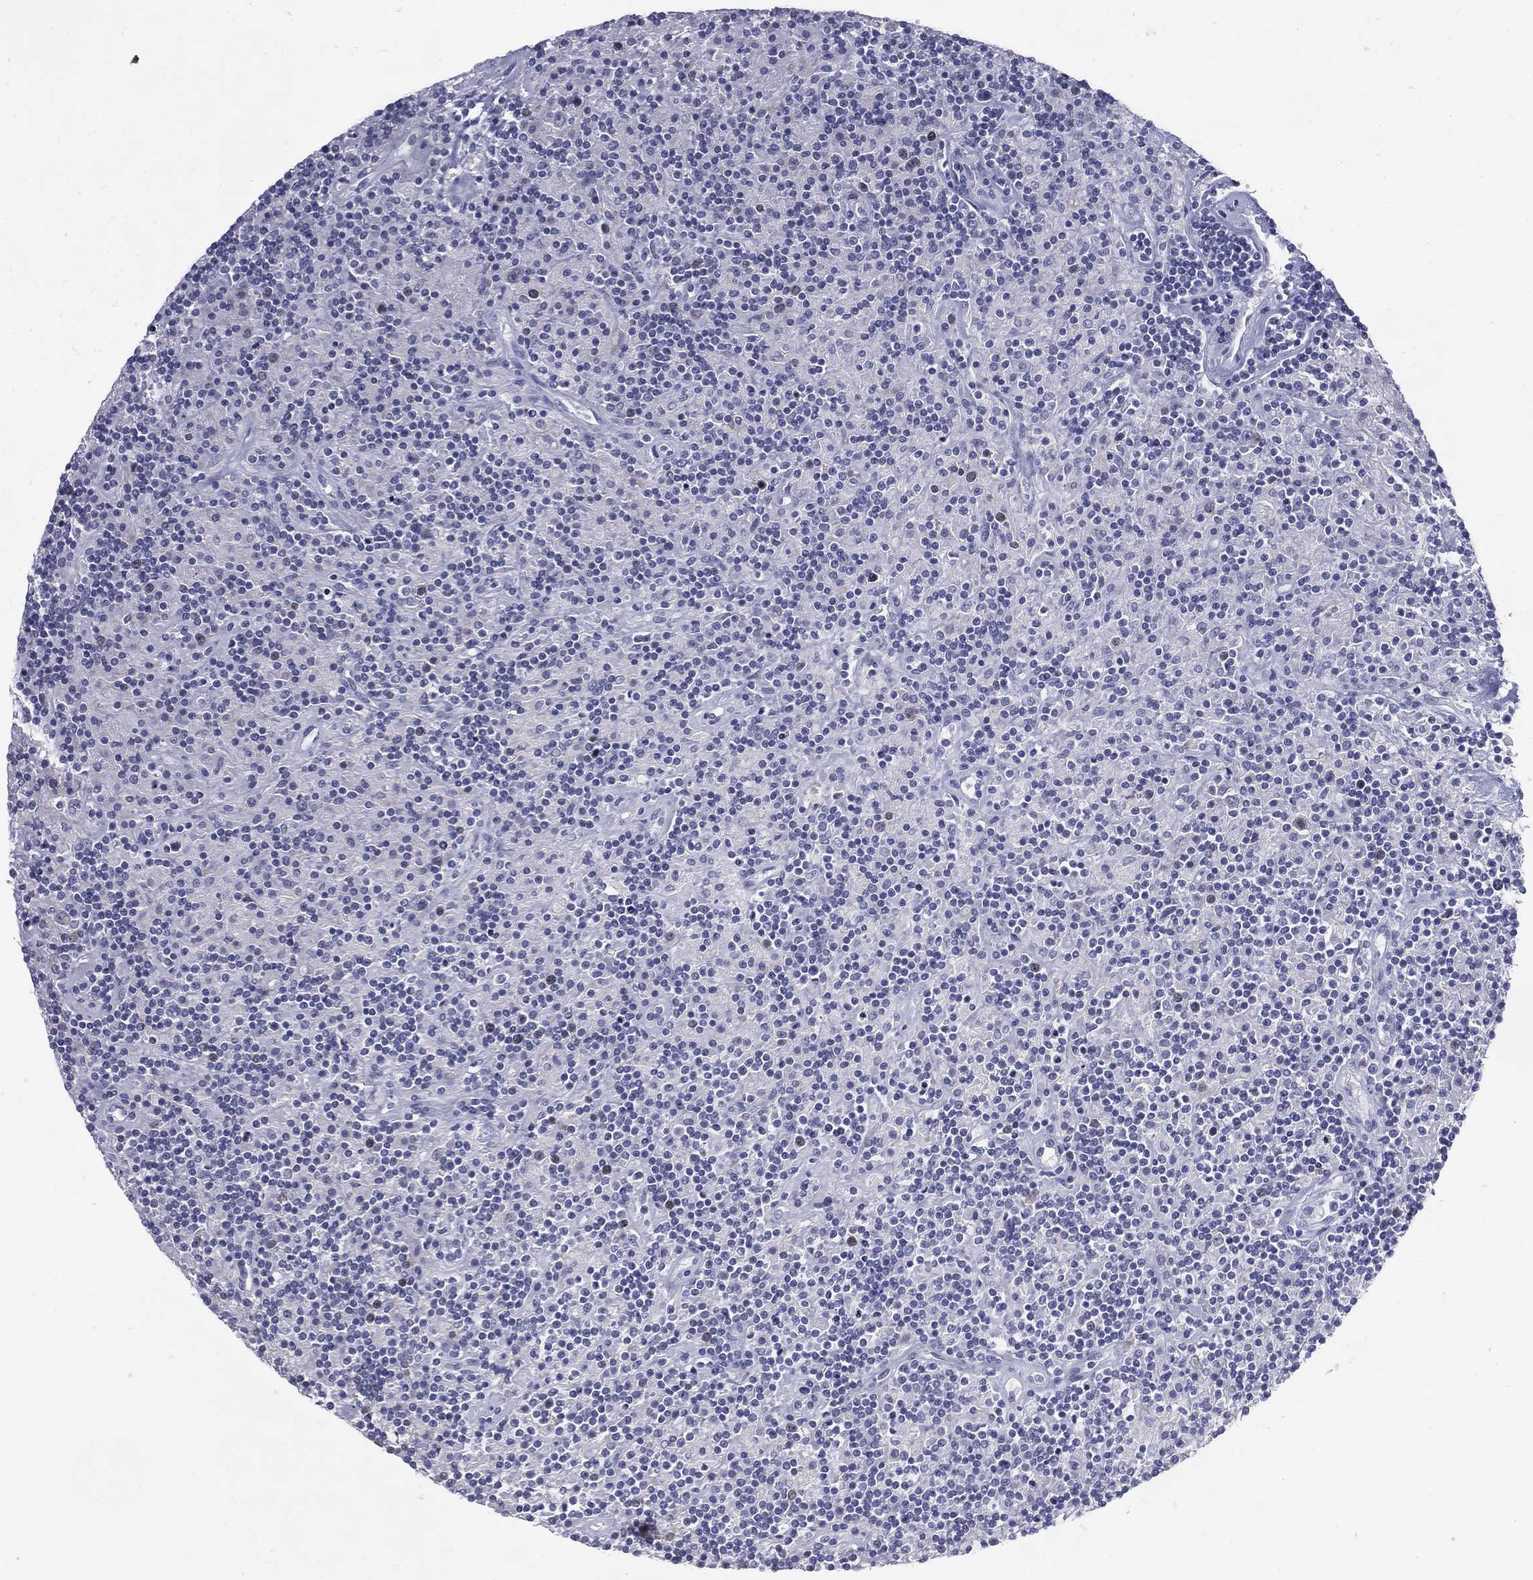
{"staining": {"intensity": "negative", "quantity": "none", "location": "none"}, "tissue": "lymphoma", "cell_type": "Tumor cells", "image_type": "cancer", "snomed": [{"axis": "morphology", "description": "Hodgkin's disease, NOS"}, {"axis": "topography", "description": "Lymph node"}], "caption": "A high-resolution histopathology image shows immunohistochemistry (IHC) staining of lymphoma, which shows no significant expression in tumor cells. Brightfield microscopy of immunohistochemistry stained with DAB (brown) and hematoxylin (blue), captured at high magnification.", "gene": "KIF2C", "patient": {"sex": "male", "age": 70}}